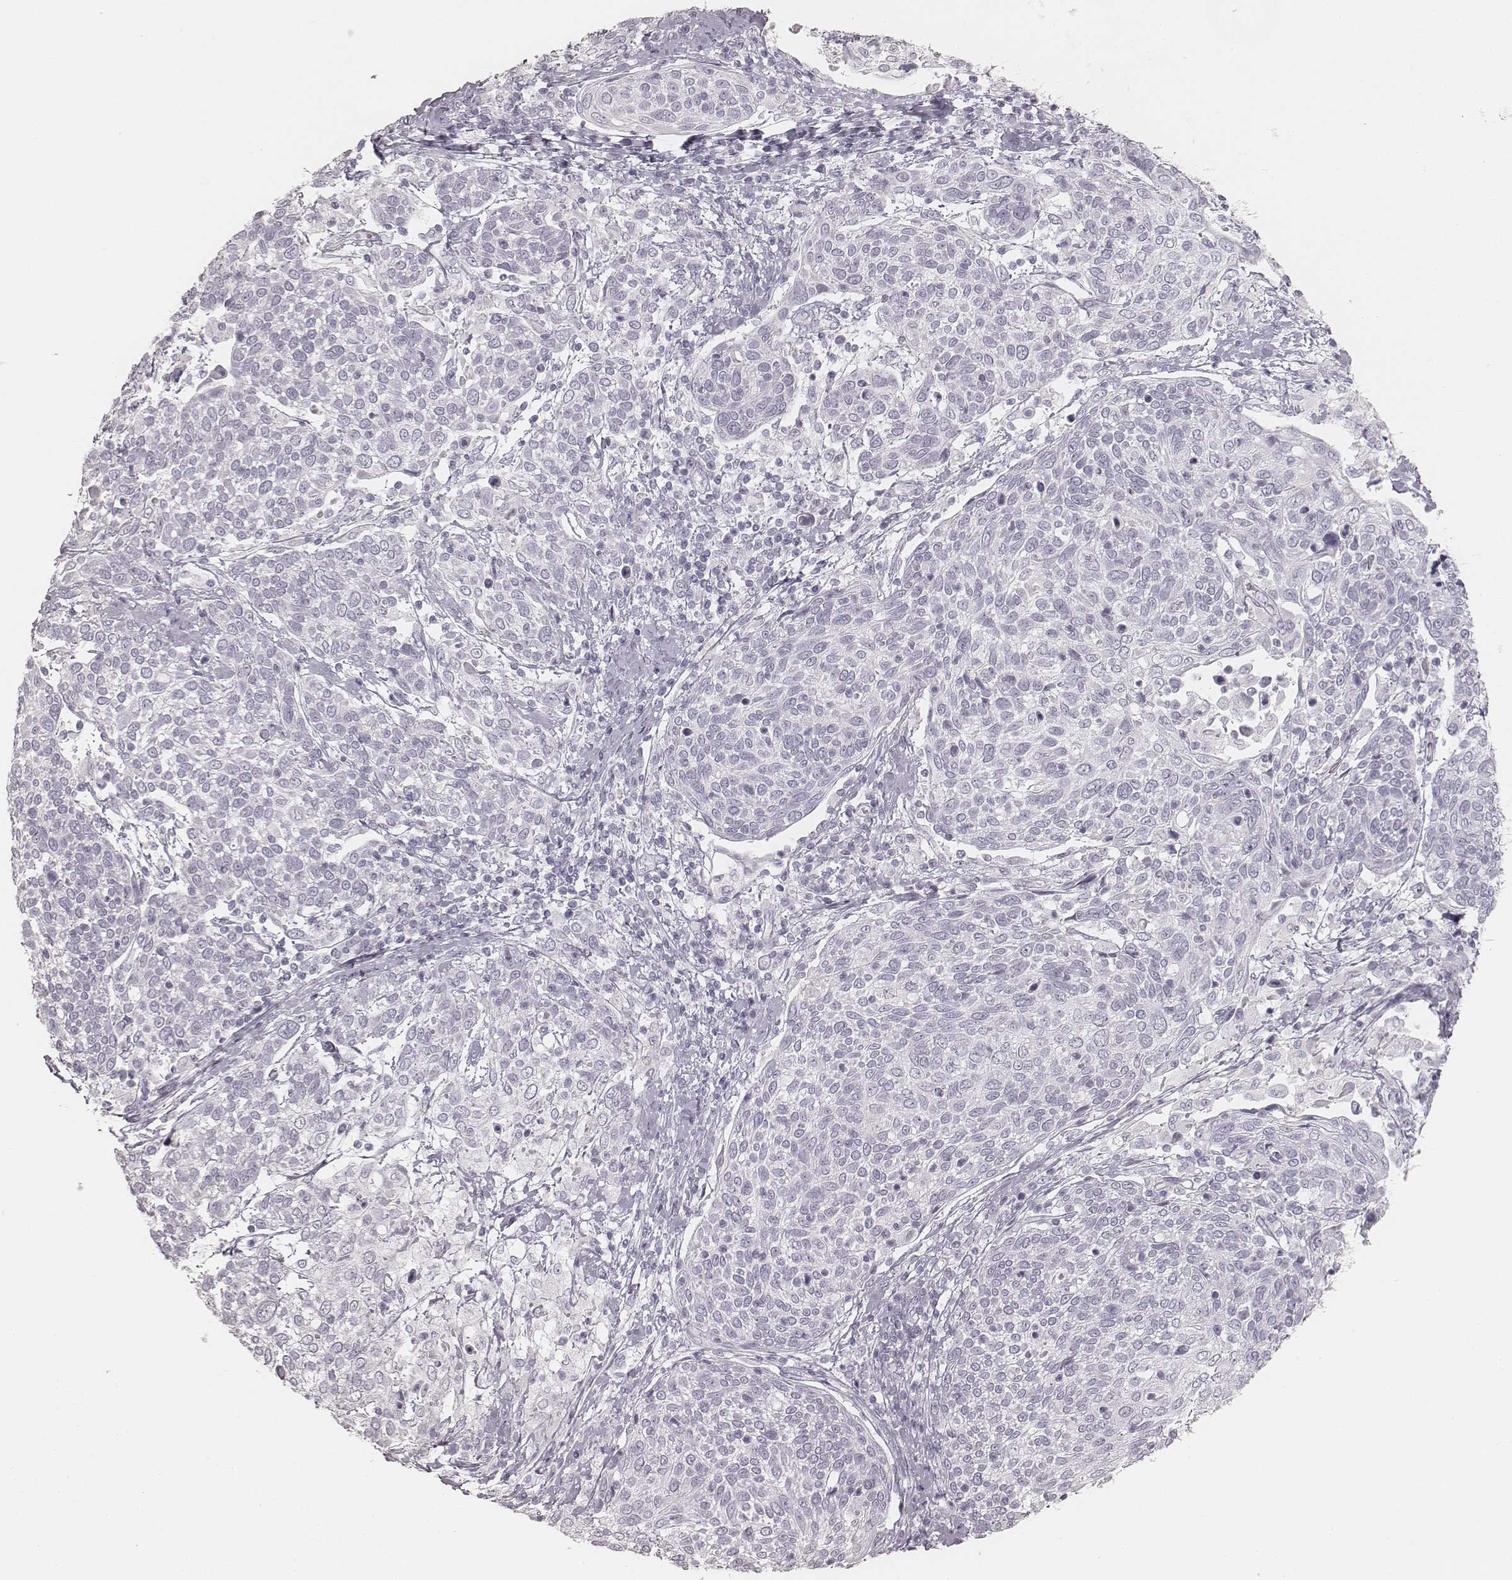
{"staining": {"intensity": "negative", "quantity": "none", "location": "none"}, "tissue": "cervical cancer", "cell_type": "Tumor cells", "image_type": "cancer", "snomed": [{"axis": "morphology", "description": "Squamous cell carcinoma, NOS"}, {"axis": "topography", "description": "Cervix"}], "caption": "Tumor cells are negative for brown protein staining in cervical cancer (squamous cell carcinoma).", "gene": "KRT72", "patient": {"sex": "female", "age": 61}}